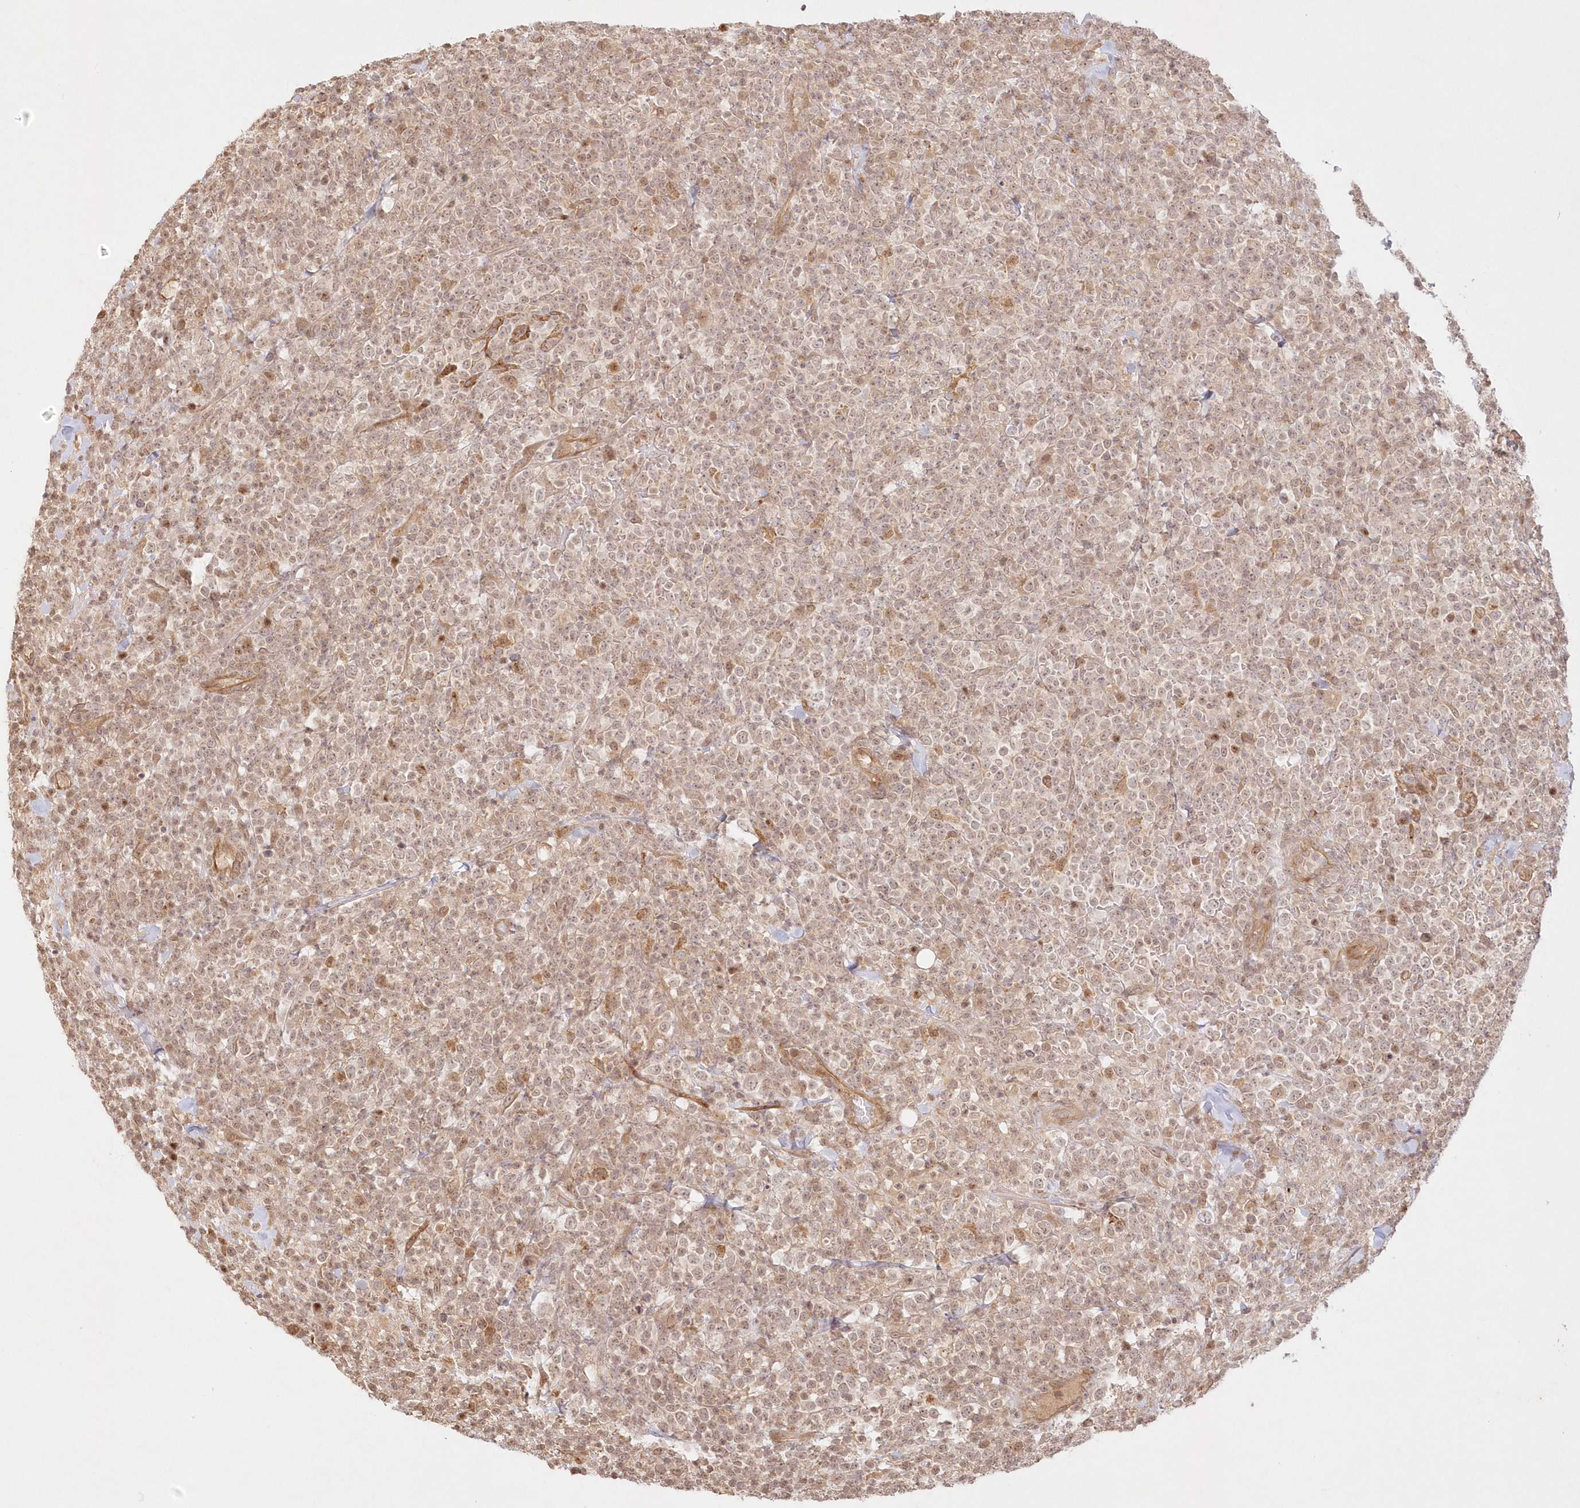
{"staining": {"intensity": "weak", "quantity": ">75%", "location": "cytoplasmic/membranous,nuclear"}, "tissue": "lymphoma", "cell_type": "Tumor cells", "image_type": "cancer", "snomed": [{"axis": "morphology", "description": "Malignant lymphoma, non-Hodgkin's type, High grade"}, {"axis": "topography", "description": "Colon"}], "caption": "About >75% of tumor cells in lymphoma reveal weak cytoplasmic/membranous and nuclear protein staining as visualized by brown immunohistochemical staining.", "gene": "KIAA0232", "patient": {"sex": "female", "age": 53}}